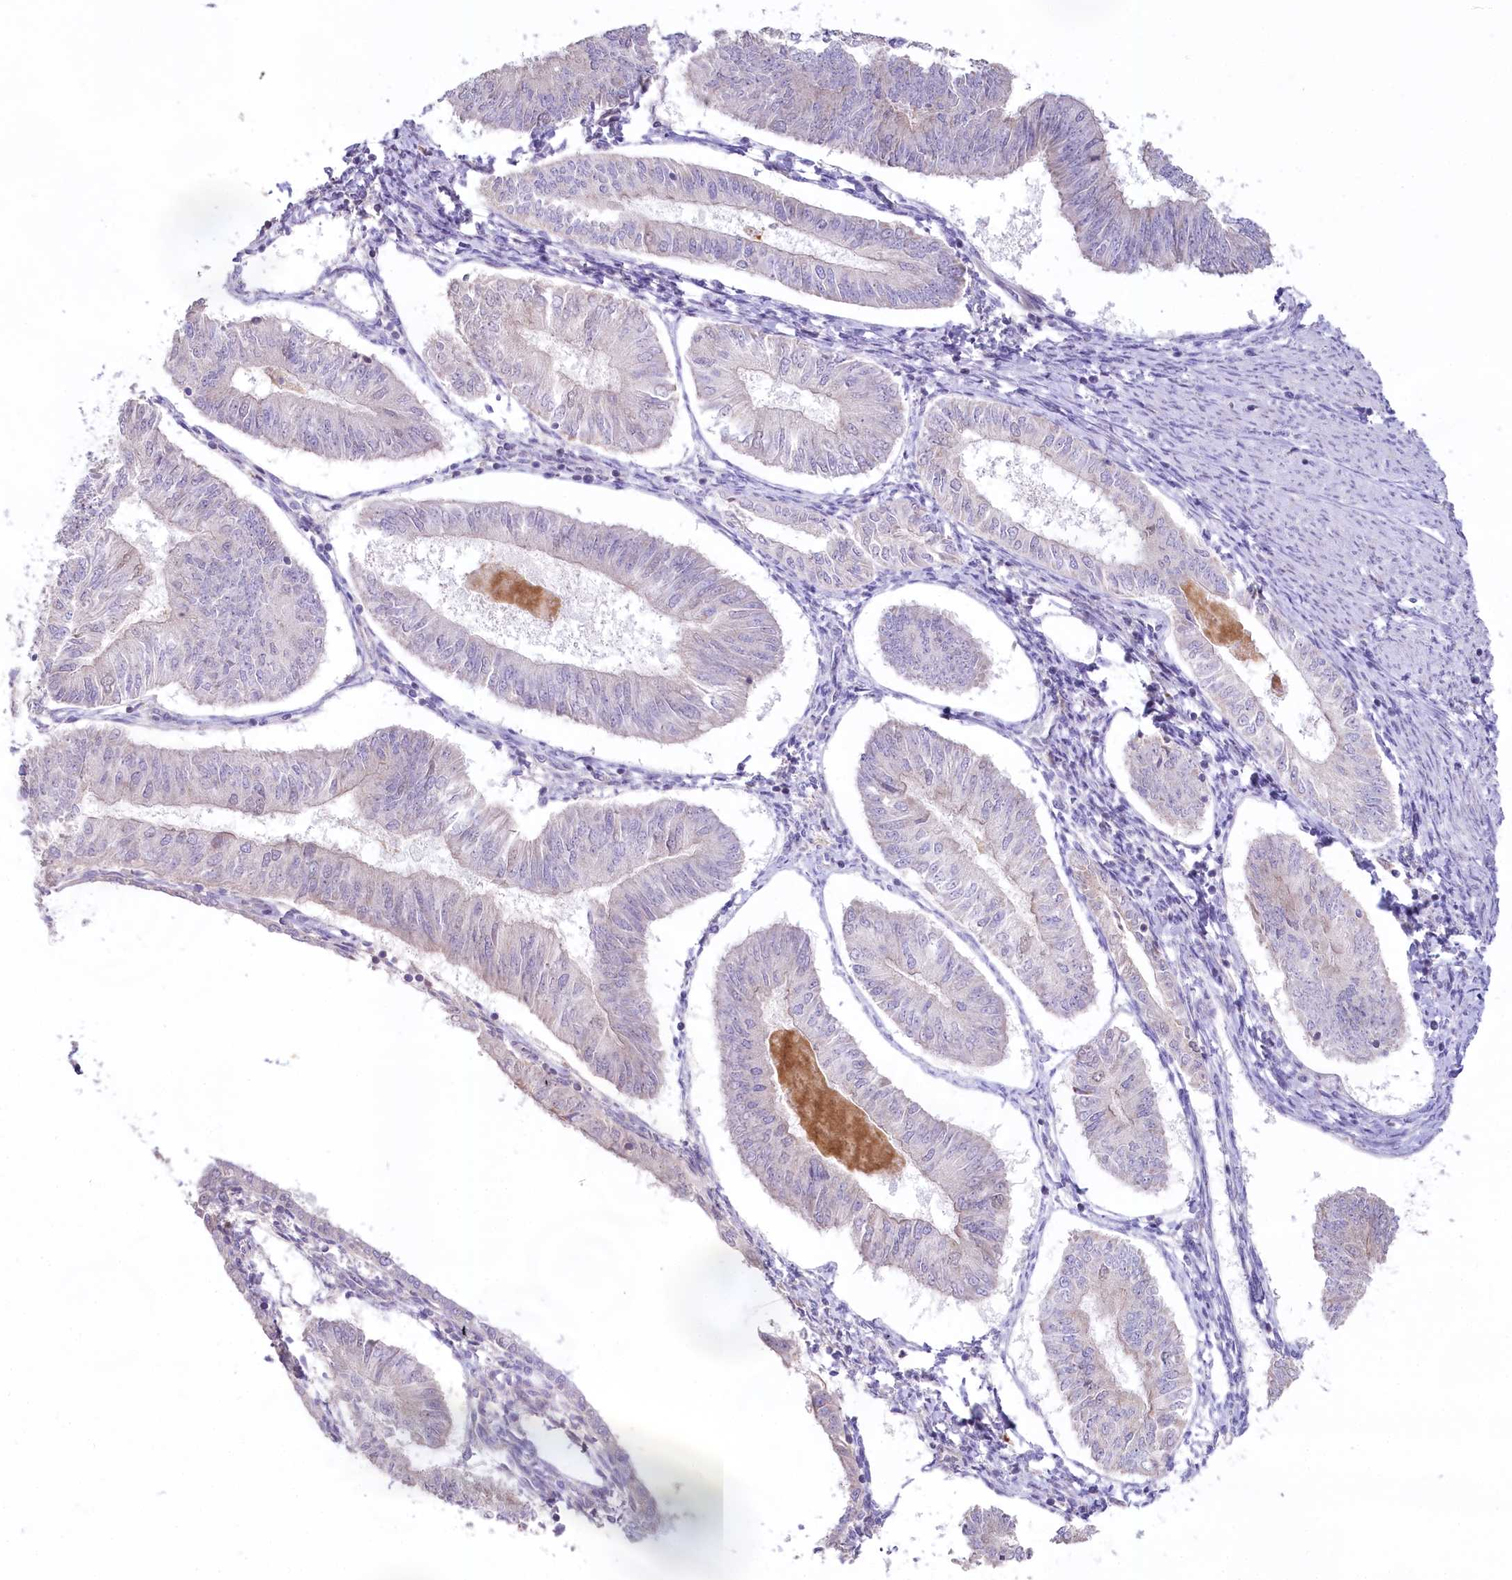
{"staining": {"intensity": "negative", "quantity": "none", "location": "none"}, "tissue": "endometrial cancer", "cell_type": "Tumor cells", "image_type": "cancer", "snomed": [{"axis": "morphology", "description": "Adenocarcinoma, NOS"}, {"axis": "topography", "description": "Endometrium"}], "caption": "Endometrial cancer (adenocarcinoma) stained for a protein using immunohistochemistry displays no positivity tumor cells.", "gene": "SLC6A11", "patient": {"sex": "female", "age": 58}}